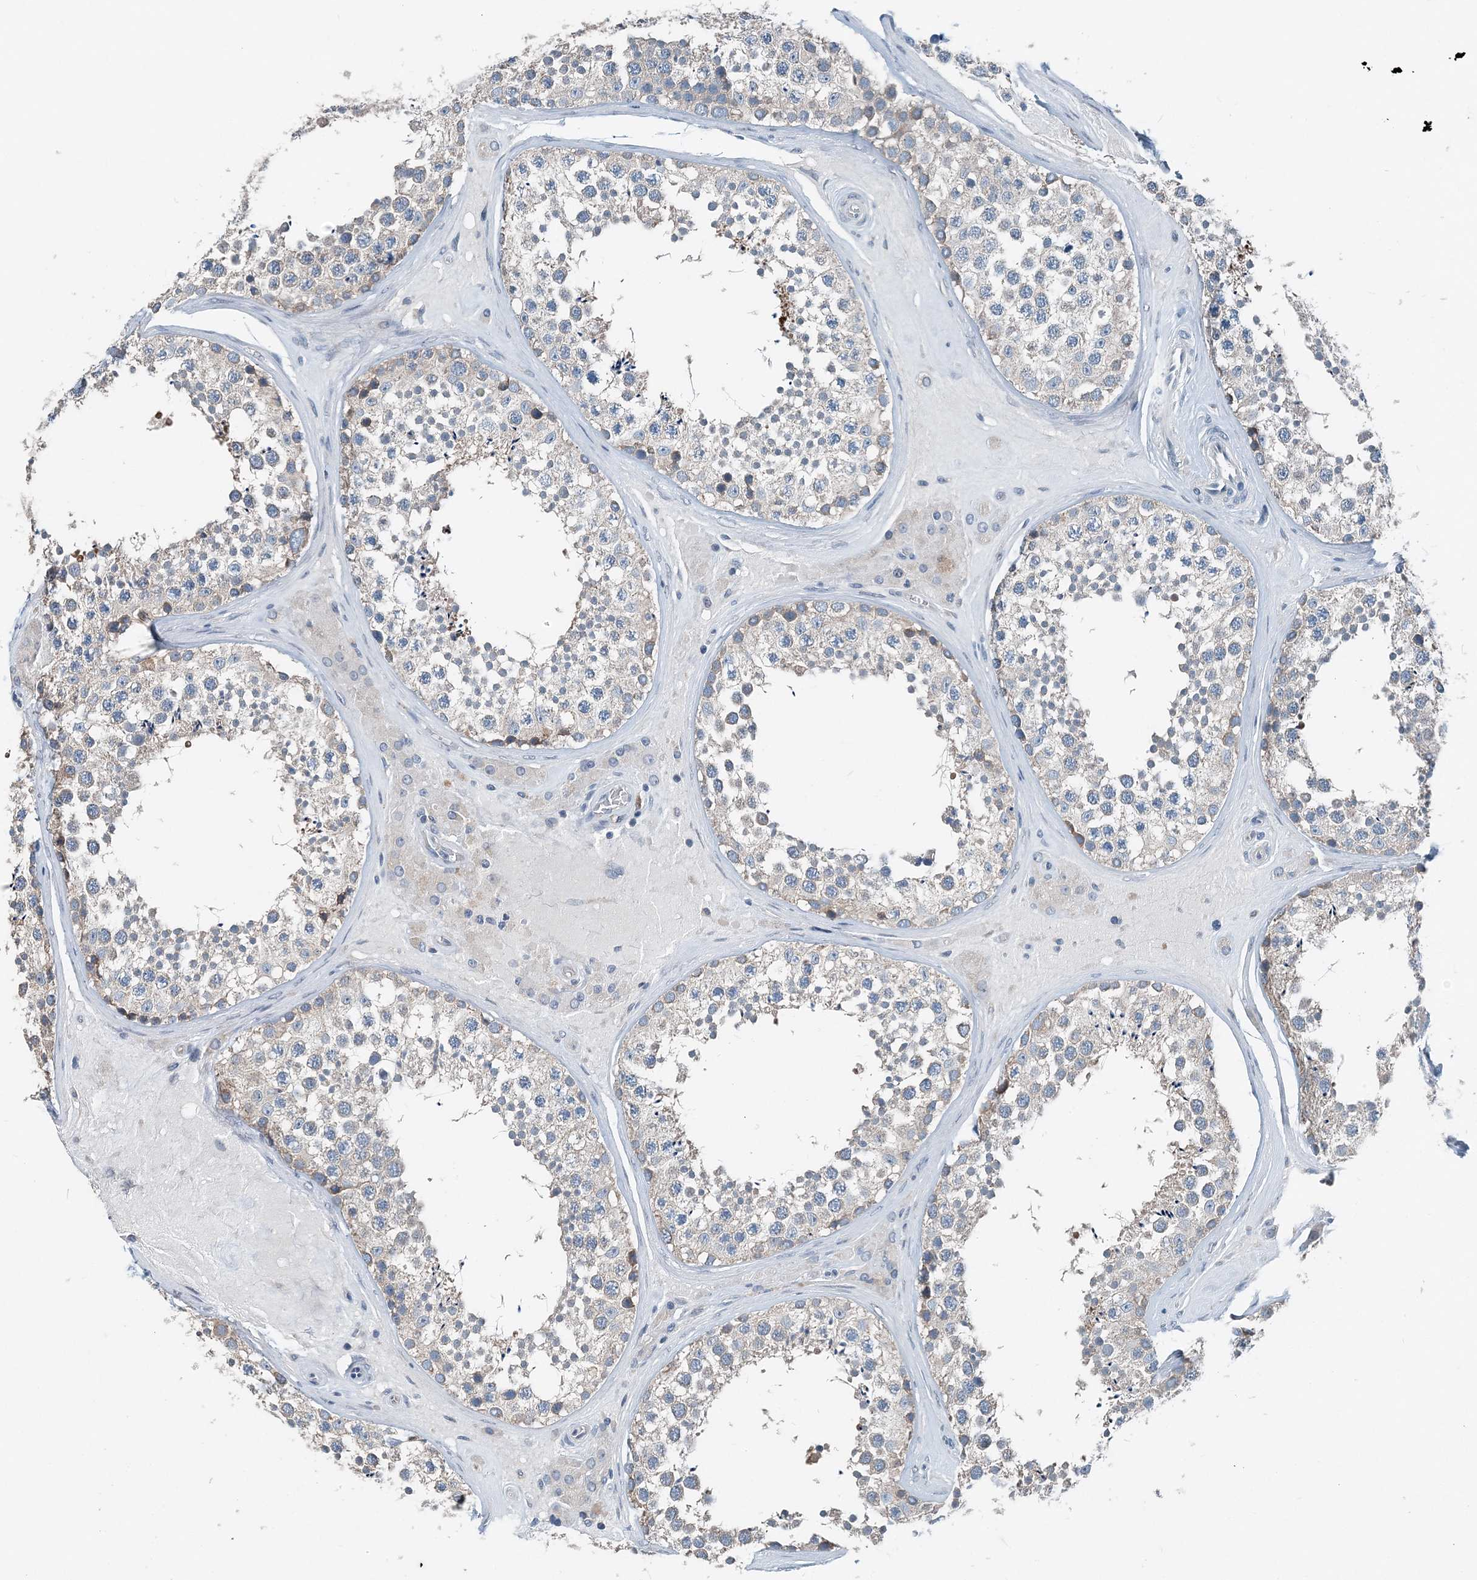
{"staining": {"intensity": "weak", "quantity": "<25%", "location": "cytoplasmic/membranous"}, "tissue": "testis", "cell_type": "Cells in seminiferous ducts", "image_type": "normal", "snomed": [{"axis": "morphology", "description": "Normal tissue, NOS"}, {"axis": "topography", "description": "Testis"}], "caption": "This is an immunohistochemistry (IHC) image of benign human testis. There is no positivity in cells in seminiferous ducts.", "gene": "EEF1A2", "patient": {"sex": "male", "age": 46}}